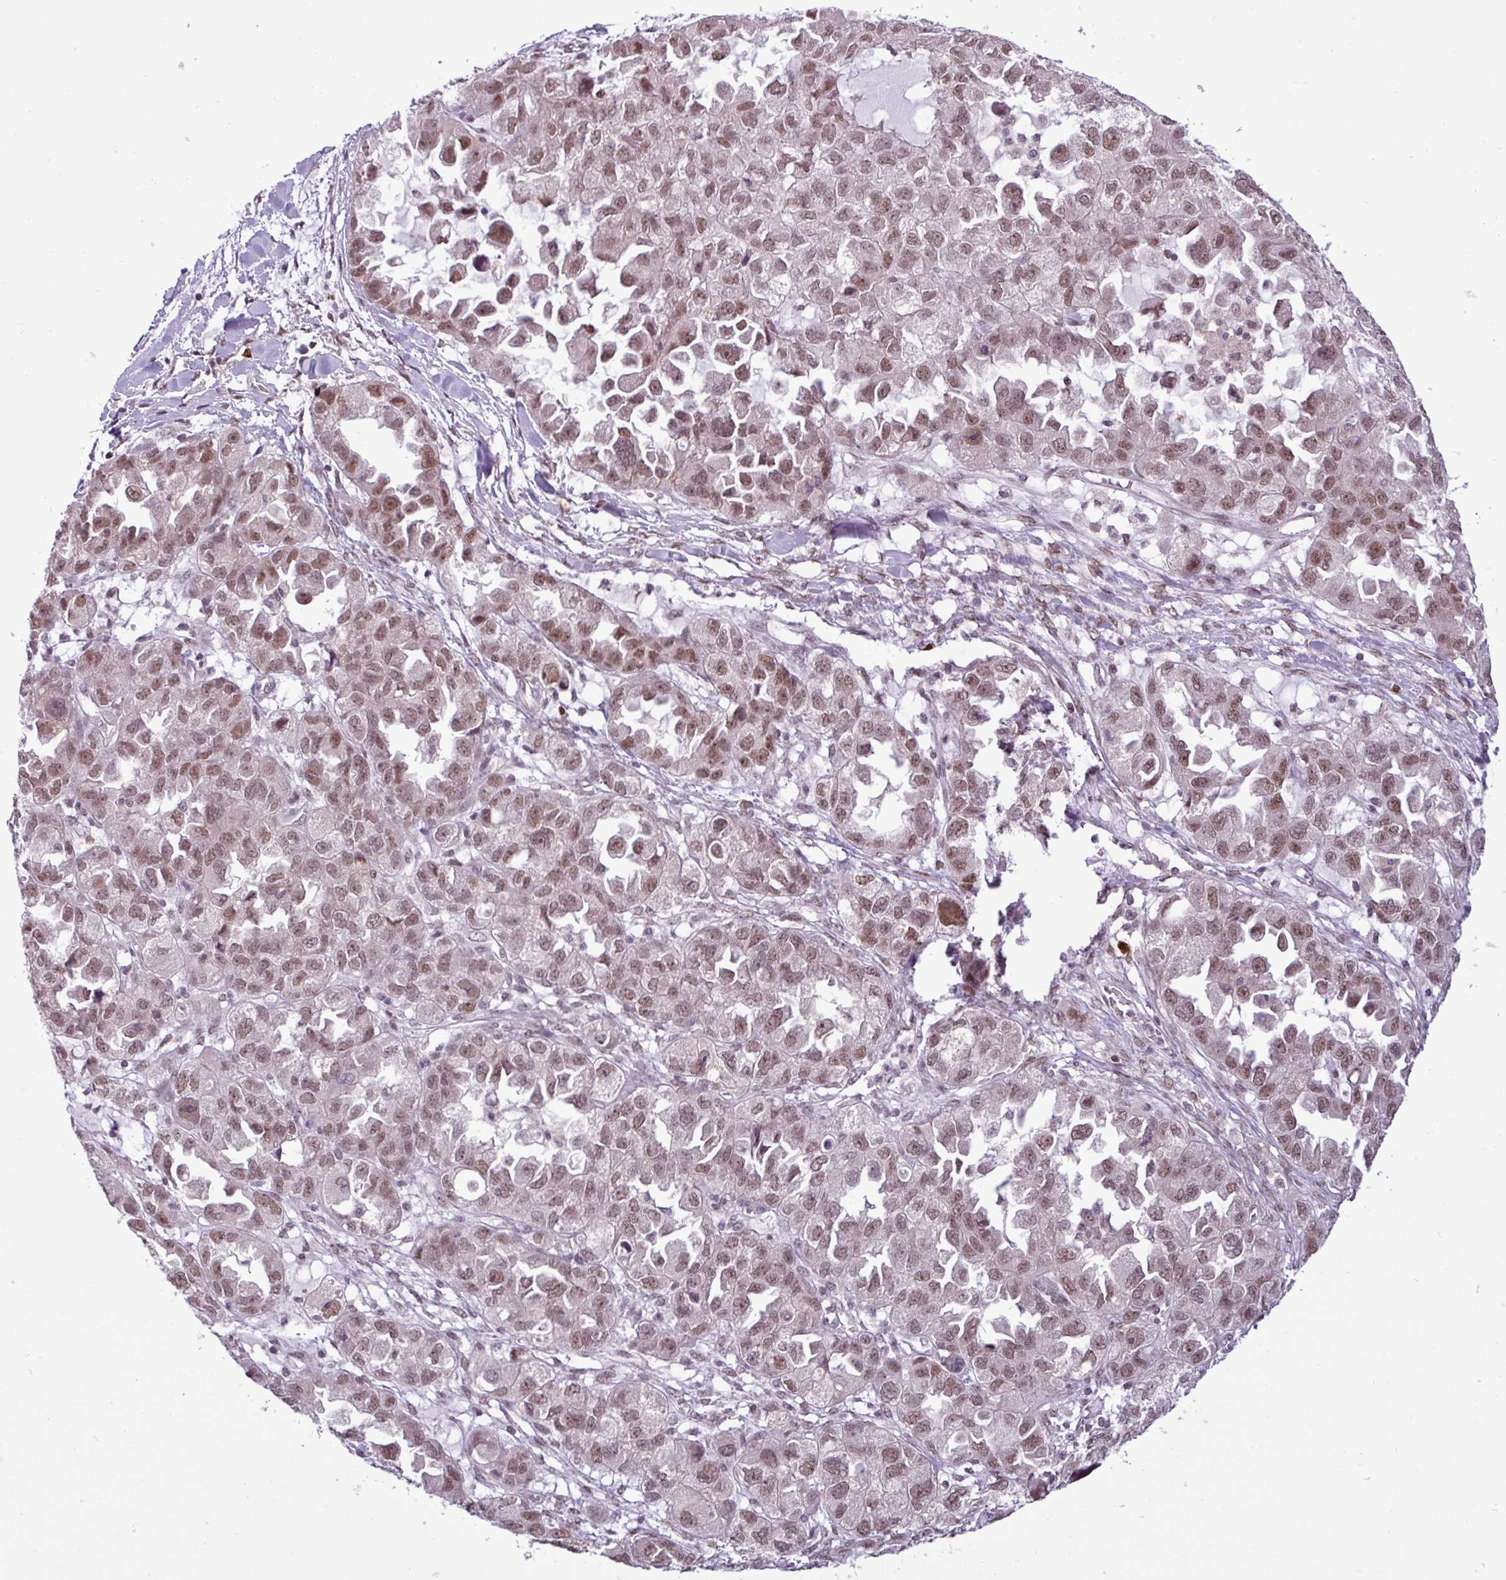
{"staining": {"intensity": "moderate", "quantity": ">75%", "location": "nuclear"}, "tissue": "ovarian cancer", "cell_type": "Tumor cells", "image_type": "cancer", "snomed": [{"axis": "morphology", "description": "Cystadenocarcinoma, serous, NOS"}, {"axis": "topography", "description": "Ovary"}], "caption": "IHC of ovarian cancer (serous cystadenocarcinoma) reveals medium levels of moderate nuclear staining in about >75% of tumor cells. (DAB = brown stain, brightfield microscopy at high magnification).", "gene": "NOTCH2", "patient": {"sex": "female", "age": 84}}